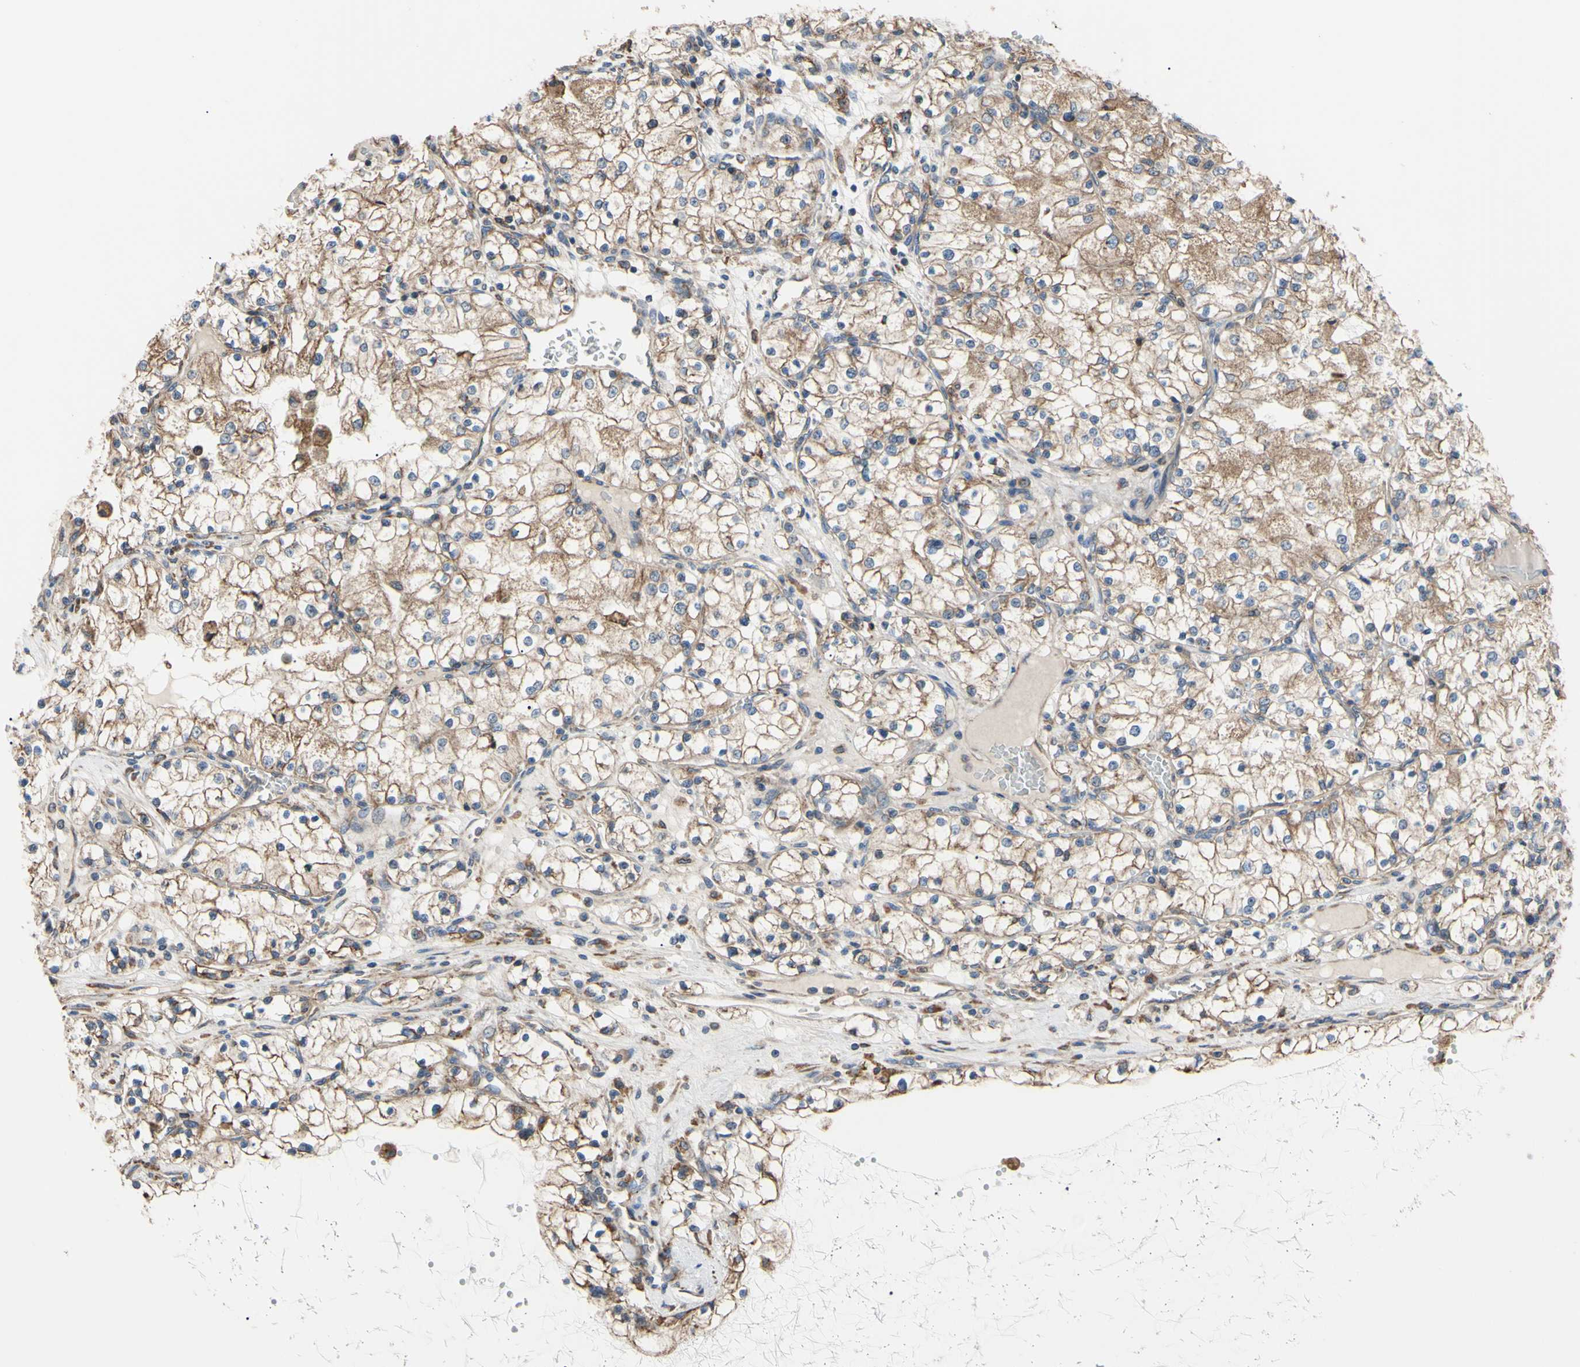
{"staining": {"intensity": "moderate", "quantity": ">75%", "location": "cytoplasmic/membranous"}, "tissue": "renal cancer", "cell_type": "Tumor cells", "image_type": "cancer", "snomed": [{"axis": "morphology", "description": "Adenocarcinoma, NOS"}, {"axis": "topography", "description": "Kidney"}], "caption": "Renal cancer (adenocarcinoma) stained with immunohistochemistry displays moderate cytoplasmic/membranous expression in approximately >75% of tumor cells.", "gene": "BMF", "patient": {"sex": "male", "age": 68}}